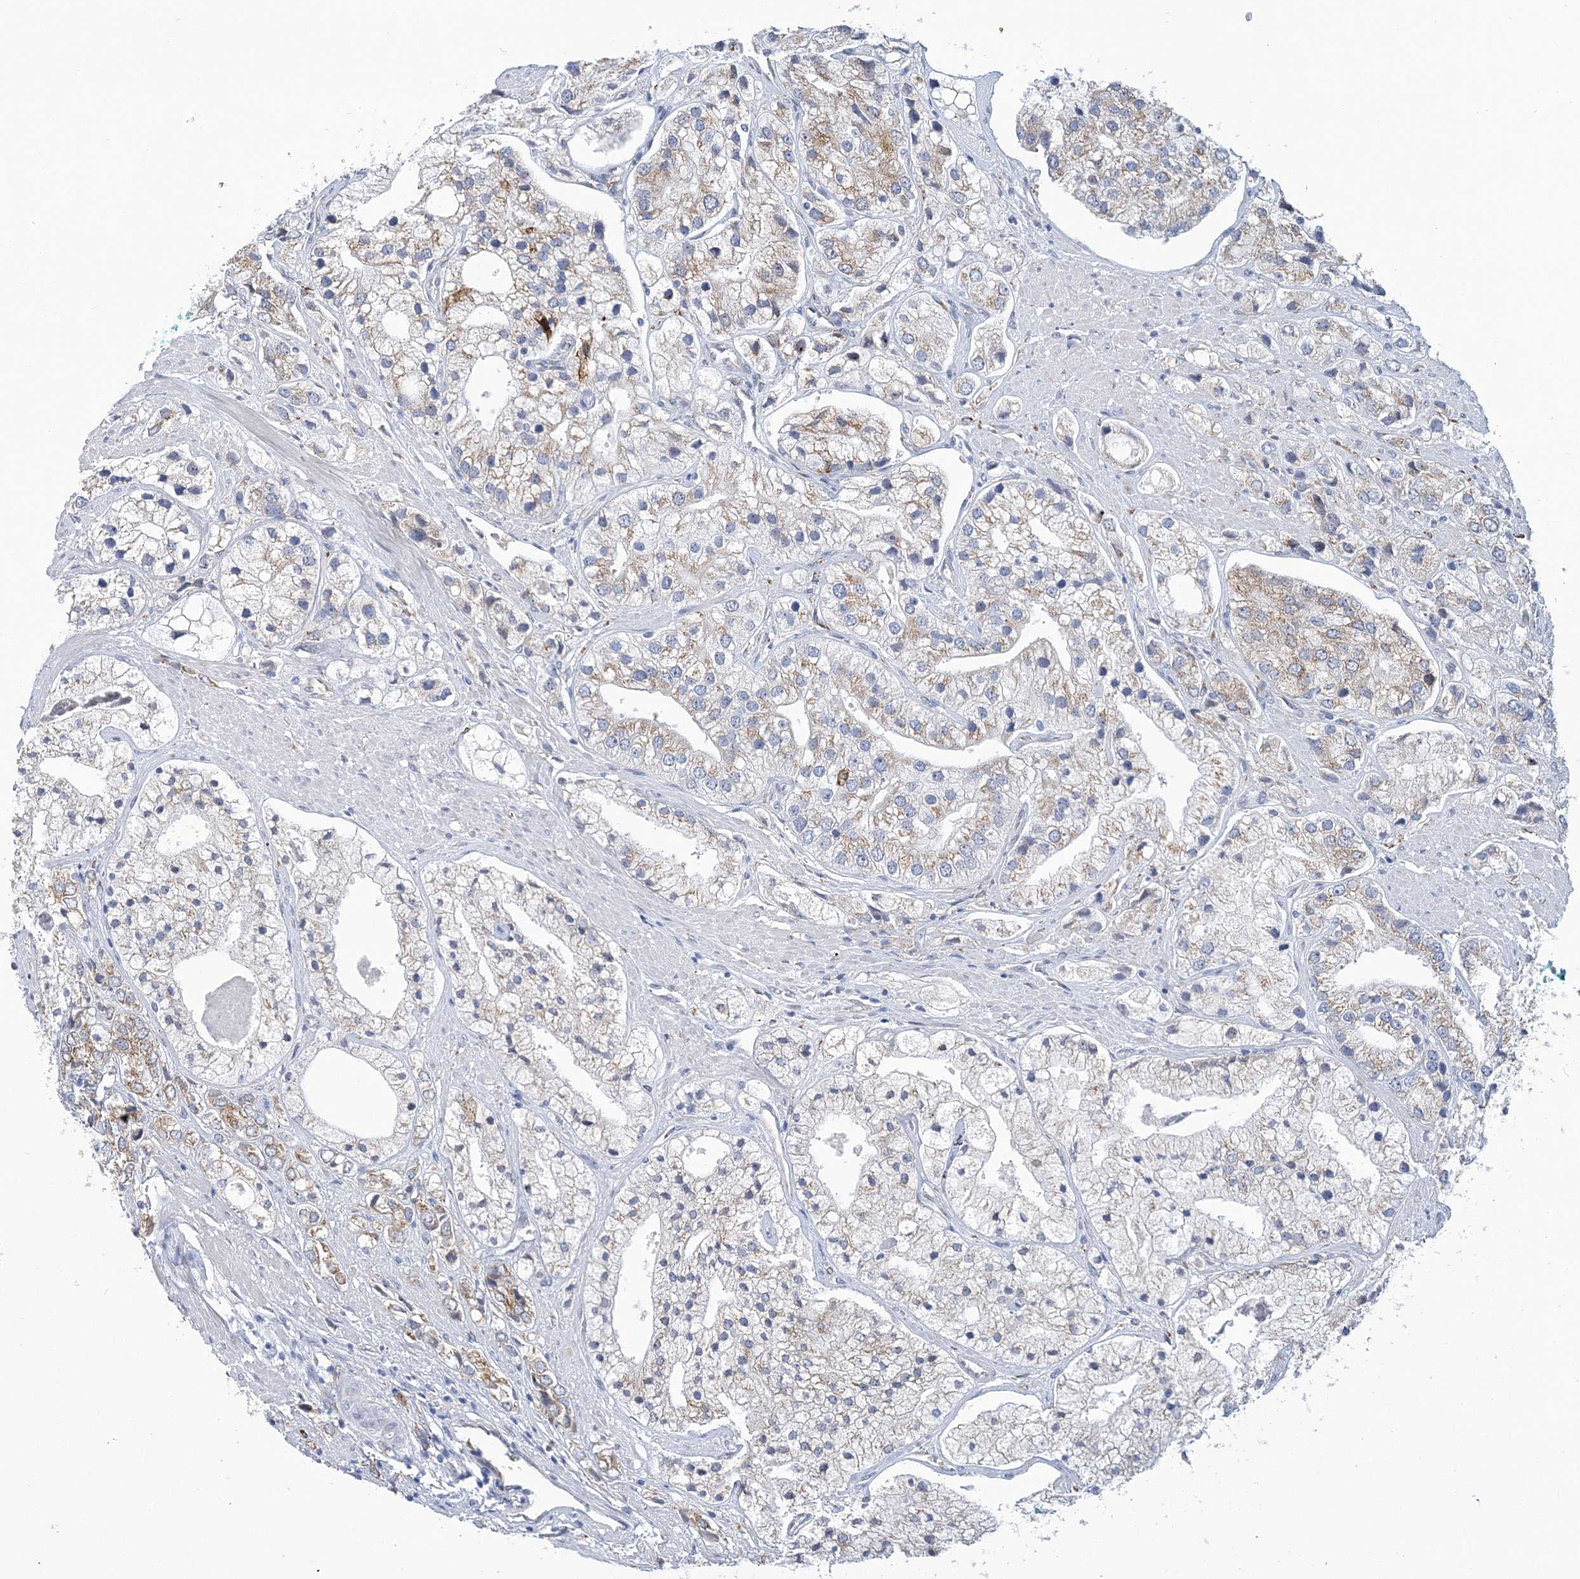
{"staining": {"intensity": "weak", "quantity": "25%-75%", "location": "cytoplasmic/membranous"}, "tissue": "prostate cancer", "cell_type": "Tumor cells", "image_type": "cancer", "snomed": [{"axis": "morphology", "description": "Adenocarcinoma, High grade"}, {"axis": "topography", "description": "Prostate"}], "caption": "Immunohistochemical staining of human prostate cancer displays low levels of weak cytoplasmic/membranous protein positivity in about 25%-75% of tumor cells. The protein of interest is stained brown, and the nuclei are stained in blue (DAB (3,3'-diaminobenzidine) IHC with brightfield microscopy, high magnification).", "gene": "PLEKHG4B", "patient": {"sex": "male", "age": 50}}